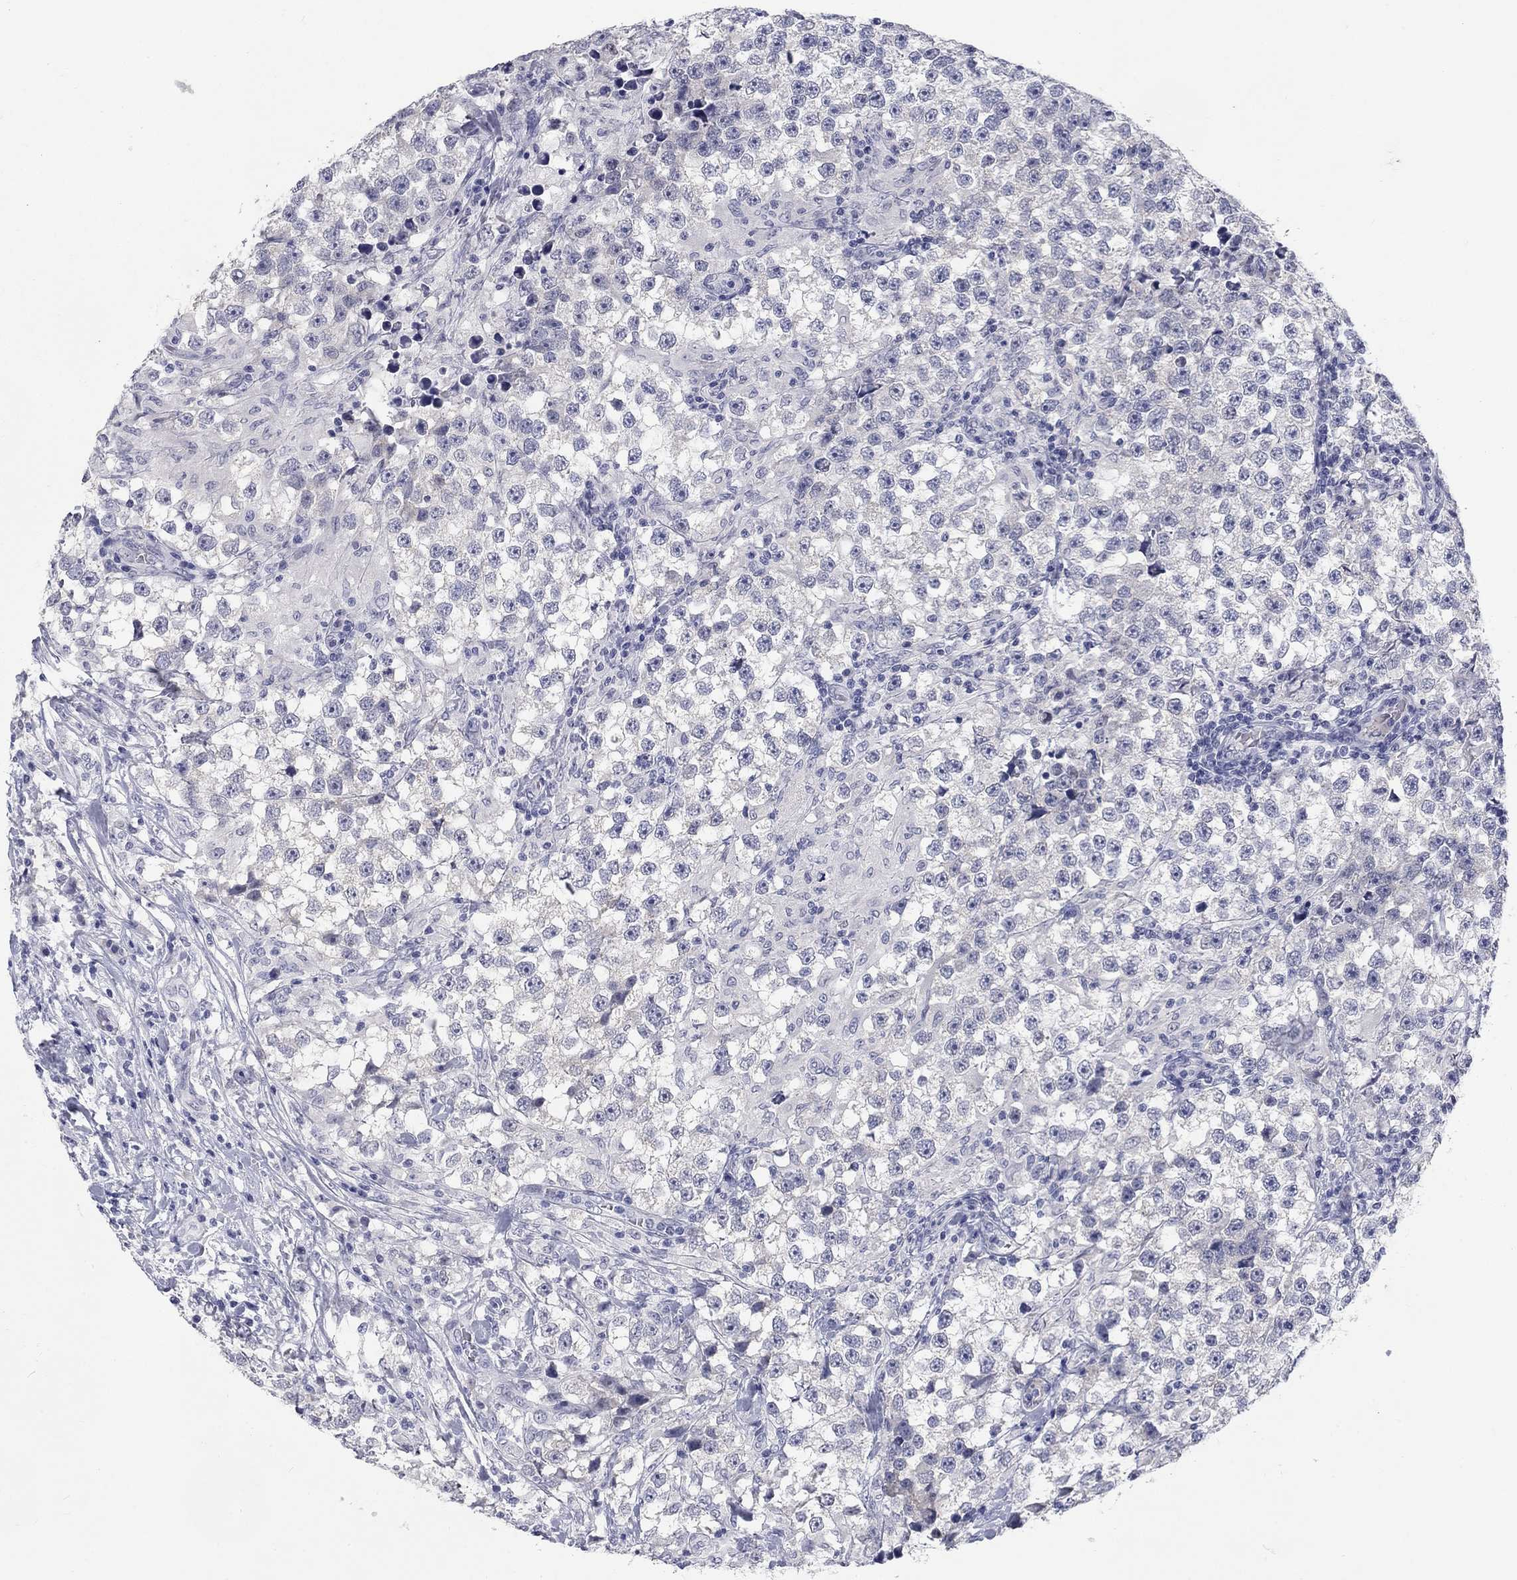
{"staining": {"intensity": "negative", "quantity": "none", "location": "none"}, "tissue": "testis cancer", "cell_type": "Tumor cells", "image_type": "cancer", "snomed": [{"axis": "morphology", "description": "Seminoma, NOS"}, {"axis": "topography", "description": "Testis"}], "caption": "Immunohistochemical staining of human testis cancer displays no significant staining in tumor cells.", "gene": "ELAVL4", "patient": {"sex": "male", "age": 46}}